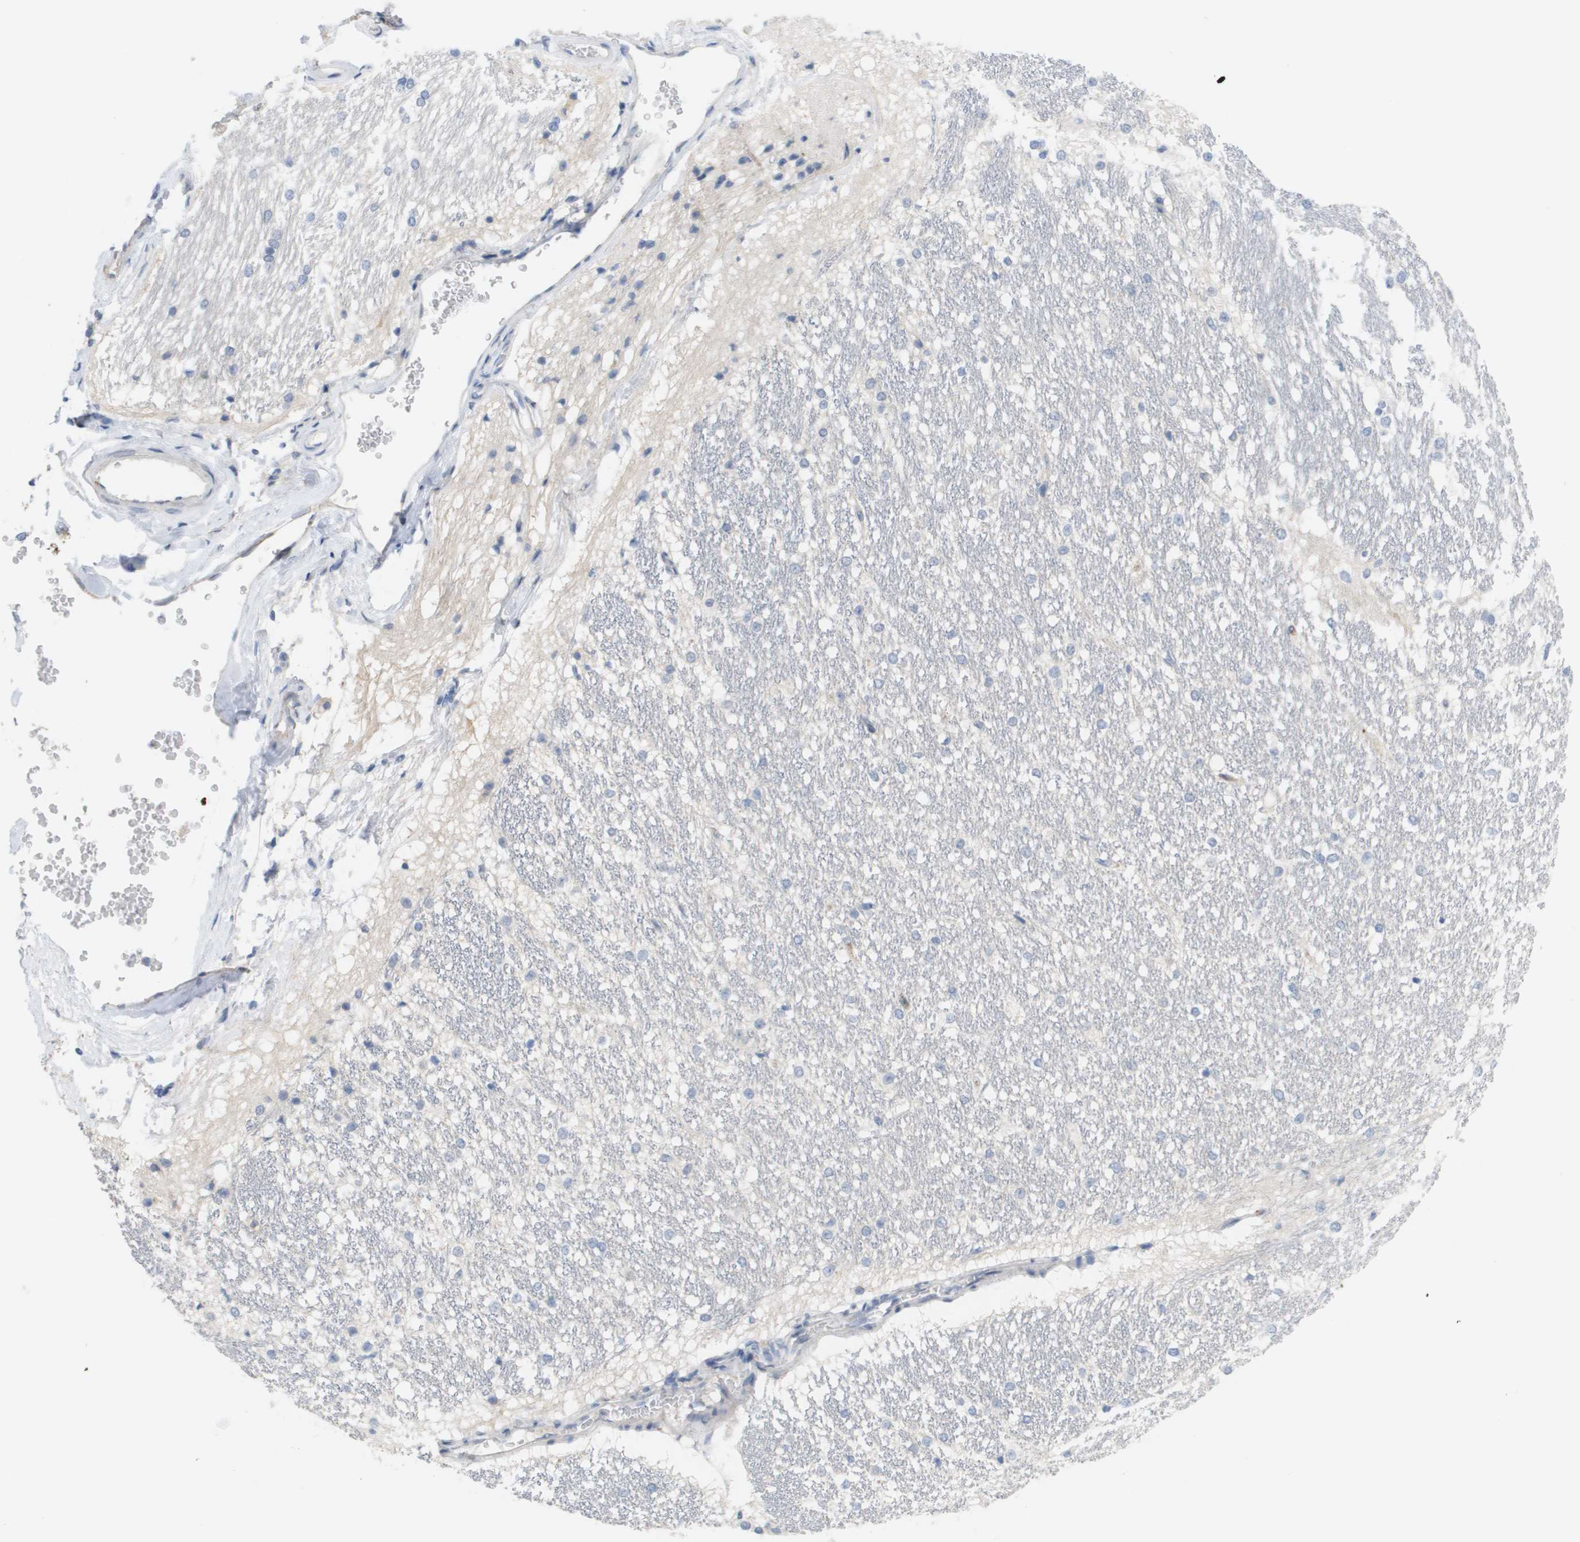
{"staining": {"intensity": "negative", "quantity": "none", "location": "none"}, "tissue": "hippocampus", "cell_type": "Glial cells", "image_type": "normal", "snomed": [{"axis": "morphology", "description": "Normal tissue, NOS"}, {"axis": "topography", "description": "Hippocampus"}], "caption": "There is no significant staining in glial cells of hippocampus. (DAB (3,3'-diaminobenzidine) IHC, high magnification).", "gene": "ANGPT2", "patient": {"sex": "female", "age": 19}}